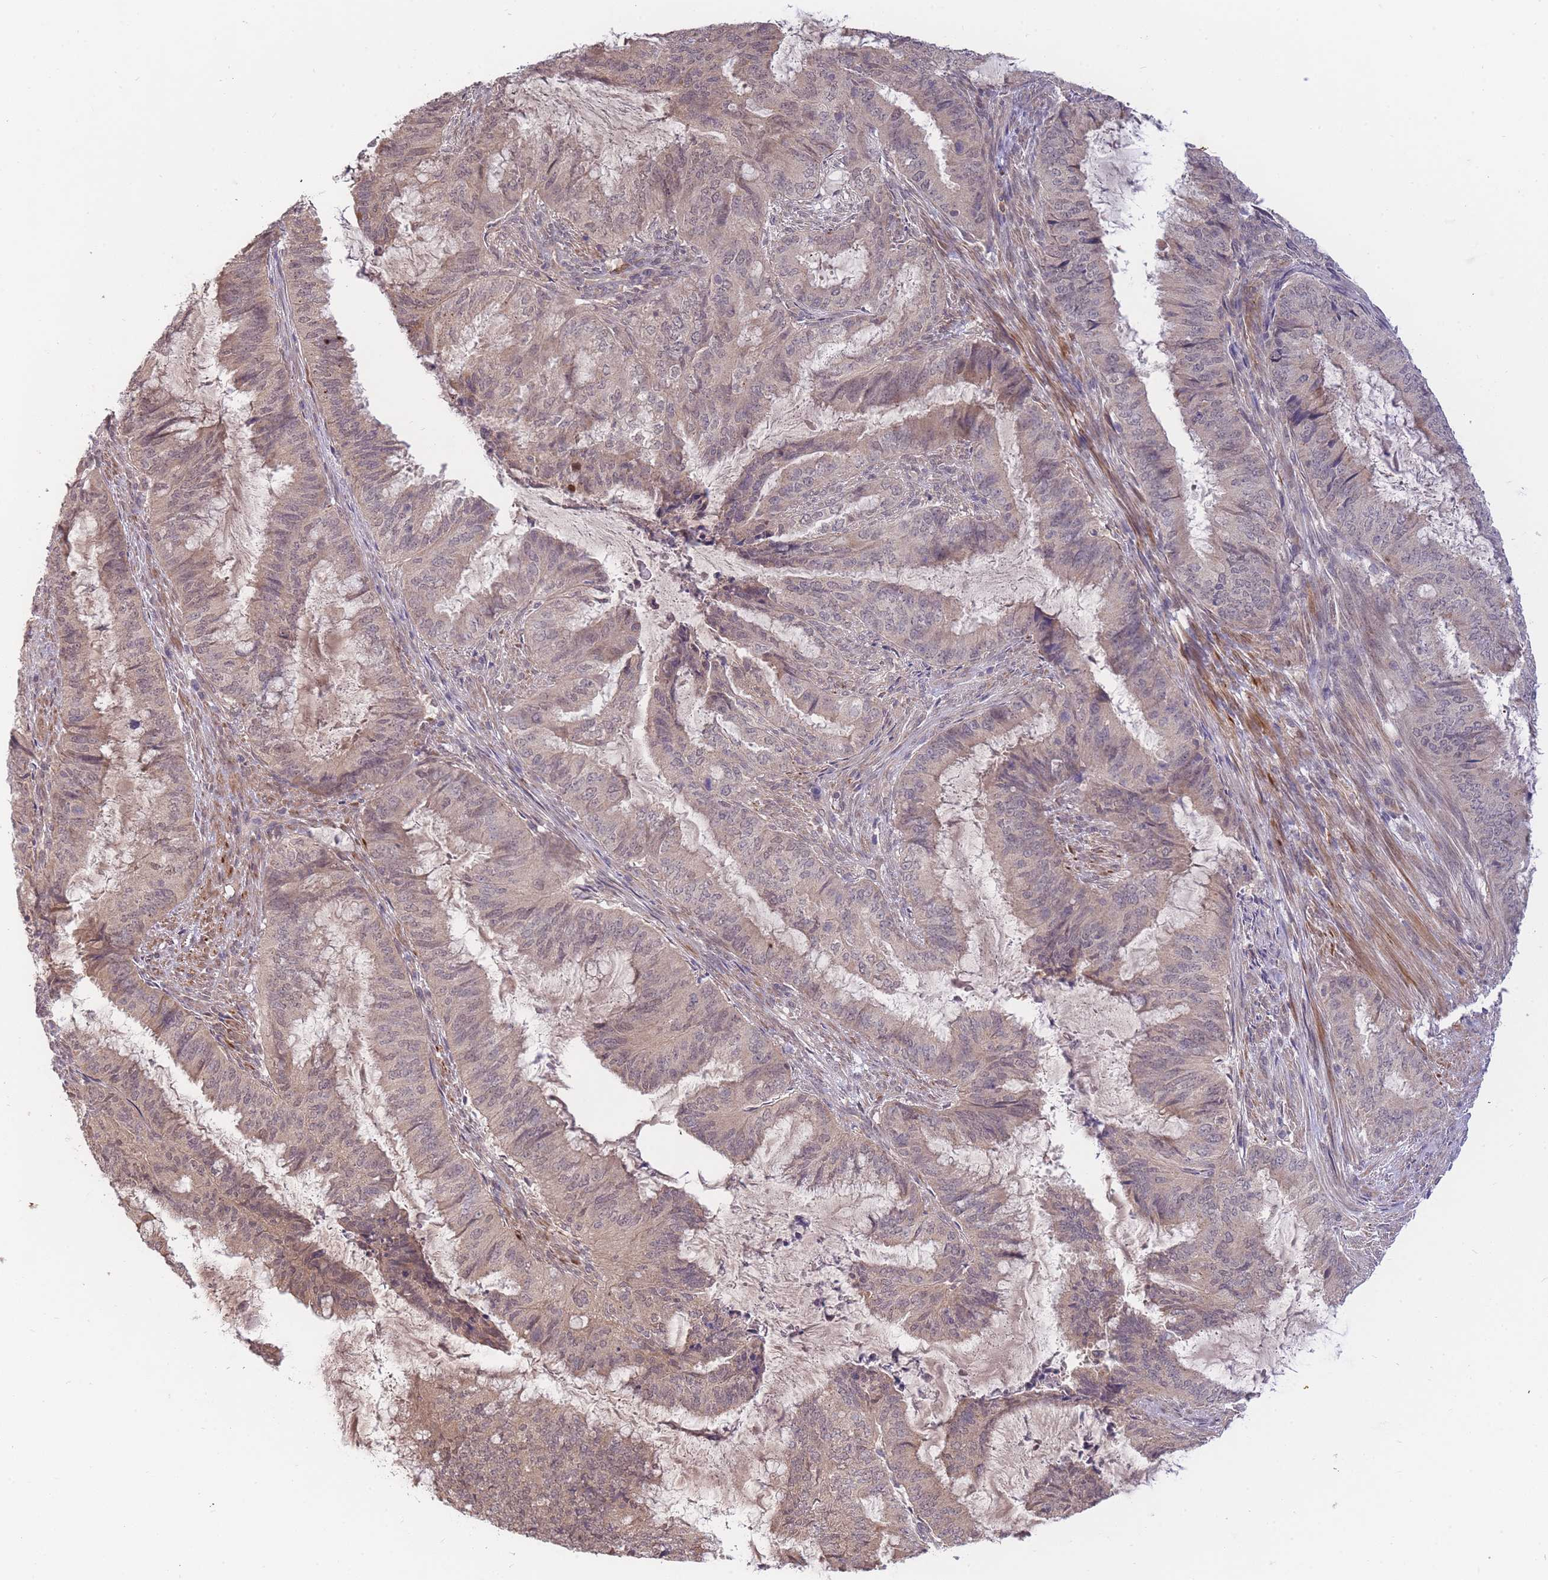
{"staining": {"intensity": "moderate", "quantity": "25%-75%", "location": "cytoplasmic/membranous,nuclear"}, "tissue": "endometrial cancer", "cell_type": "Tumor cells", "image_type": "cancer", "snomed": [{"axis": "morphology", "description": "Adenocarcinoma, NOS"}, {"axis": "topography", "description": "Endometrium"}], "caption": "Adenocarcinoma (endometrial) stained with DAB (3,3'-diaminobenzidine) immunohistochemistry displays medium levels of moderate cytoplasmic/membranous and nuclear staining in approximately 25%-75% of tumor cells.", "gene": "SMC6", "patient": {"sex": "female", "age": 51}}